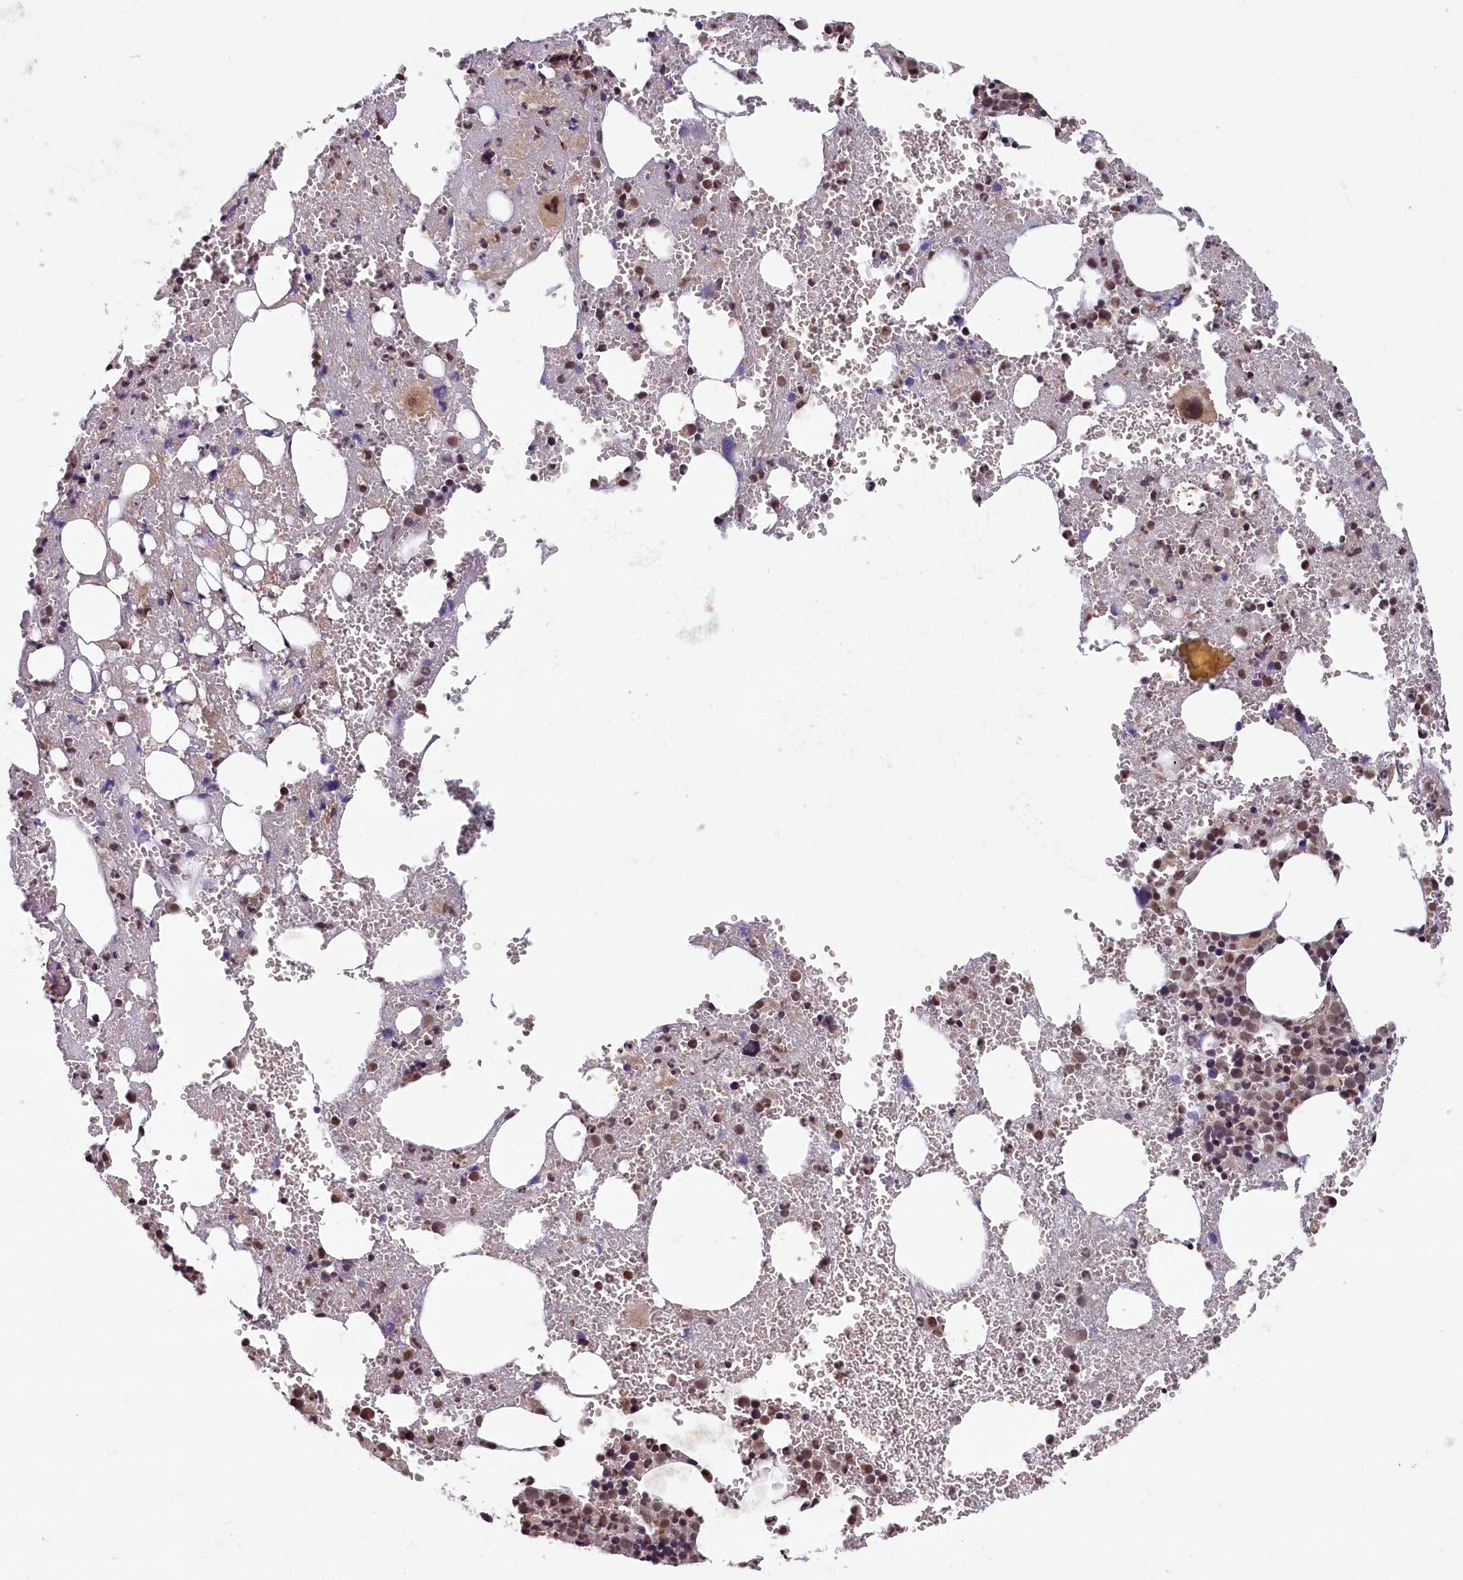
{"staining": {"intensity": "moderate", "quantity": "25%-75%", "location": "nuclear"}, "tissue": "bone marrow", "cell_type": "Hematopoietic cells", "image_type": "normal", "snomed": [{"axis": "morphology", "description": "Normal tissue, NOS"}, {"axis": "topography", "description": "Bone marrow"}], "caption": "Normal bone marrow demonstrates moderate nuclear staining in approximately 25%-75% of hematopoietic cells, visualized by immunohistochemistry. Immunohistochemistry (ihc) stains the protein of interest in brown and the nuclei are stained blue.", "gene": "KCNK6", "patient": {"sex": "male", "age": 61}}